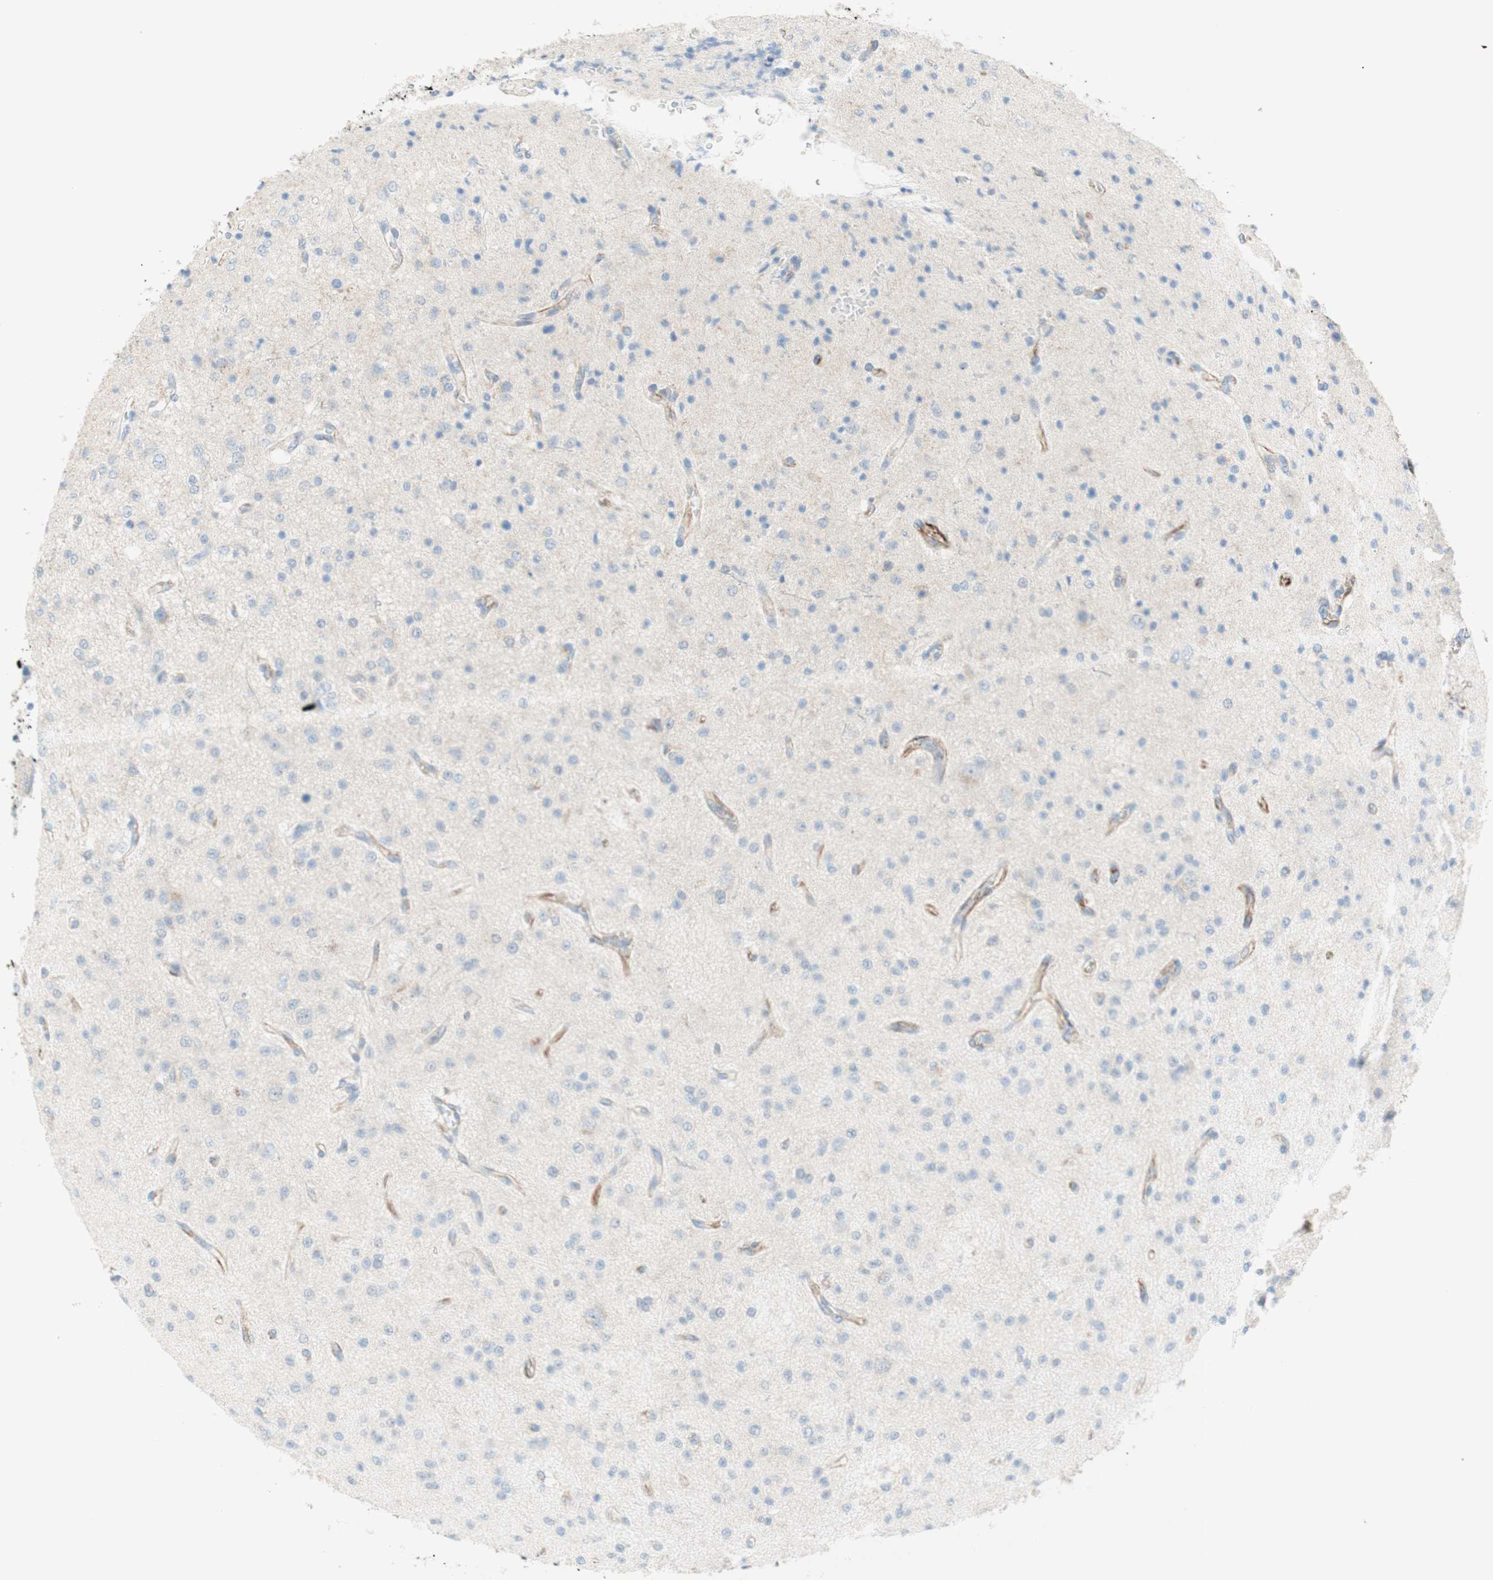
{"staining": {"intensity": "negative", "quantity": "none", "location": "none"}, "tissue": "glioma", "cell_type": "Tumor cells", "image_type": "cancer", "snomed": [{"axis": "morphology", "description": "Glioma, malignant, Low grade"}, {"axis": "topography", "description": "Brain"}], "caption": "Tumor cells show no significant positivity in malignant glioma (low-grade). (DAB immunohistochemistry (IHC), high magnification).", "gene": "POU2AF1", "patient": {"sex": "male", "age": 38}}